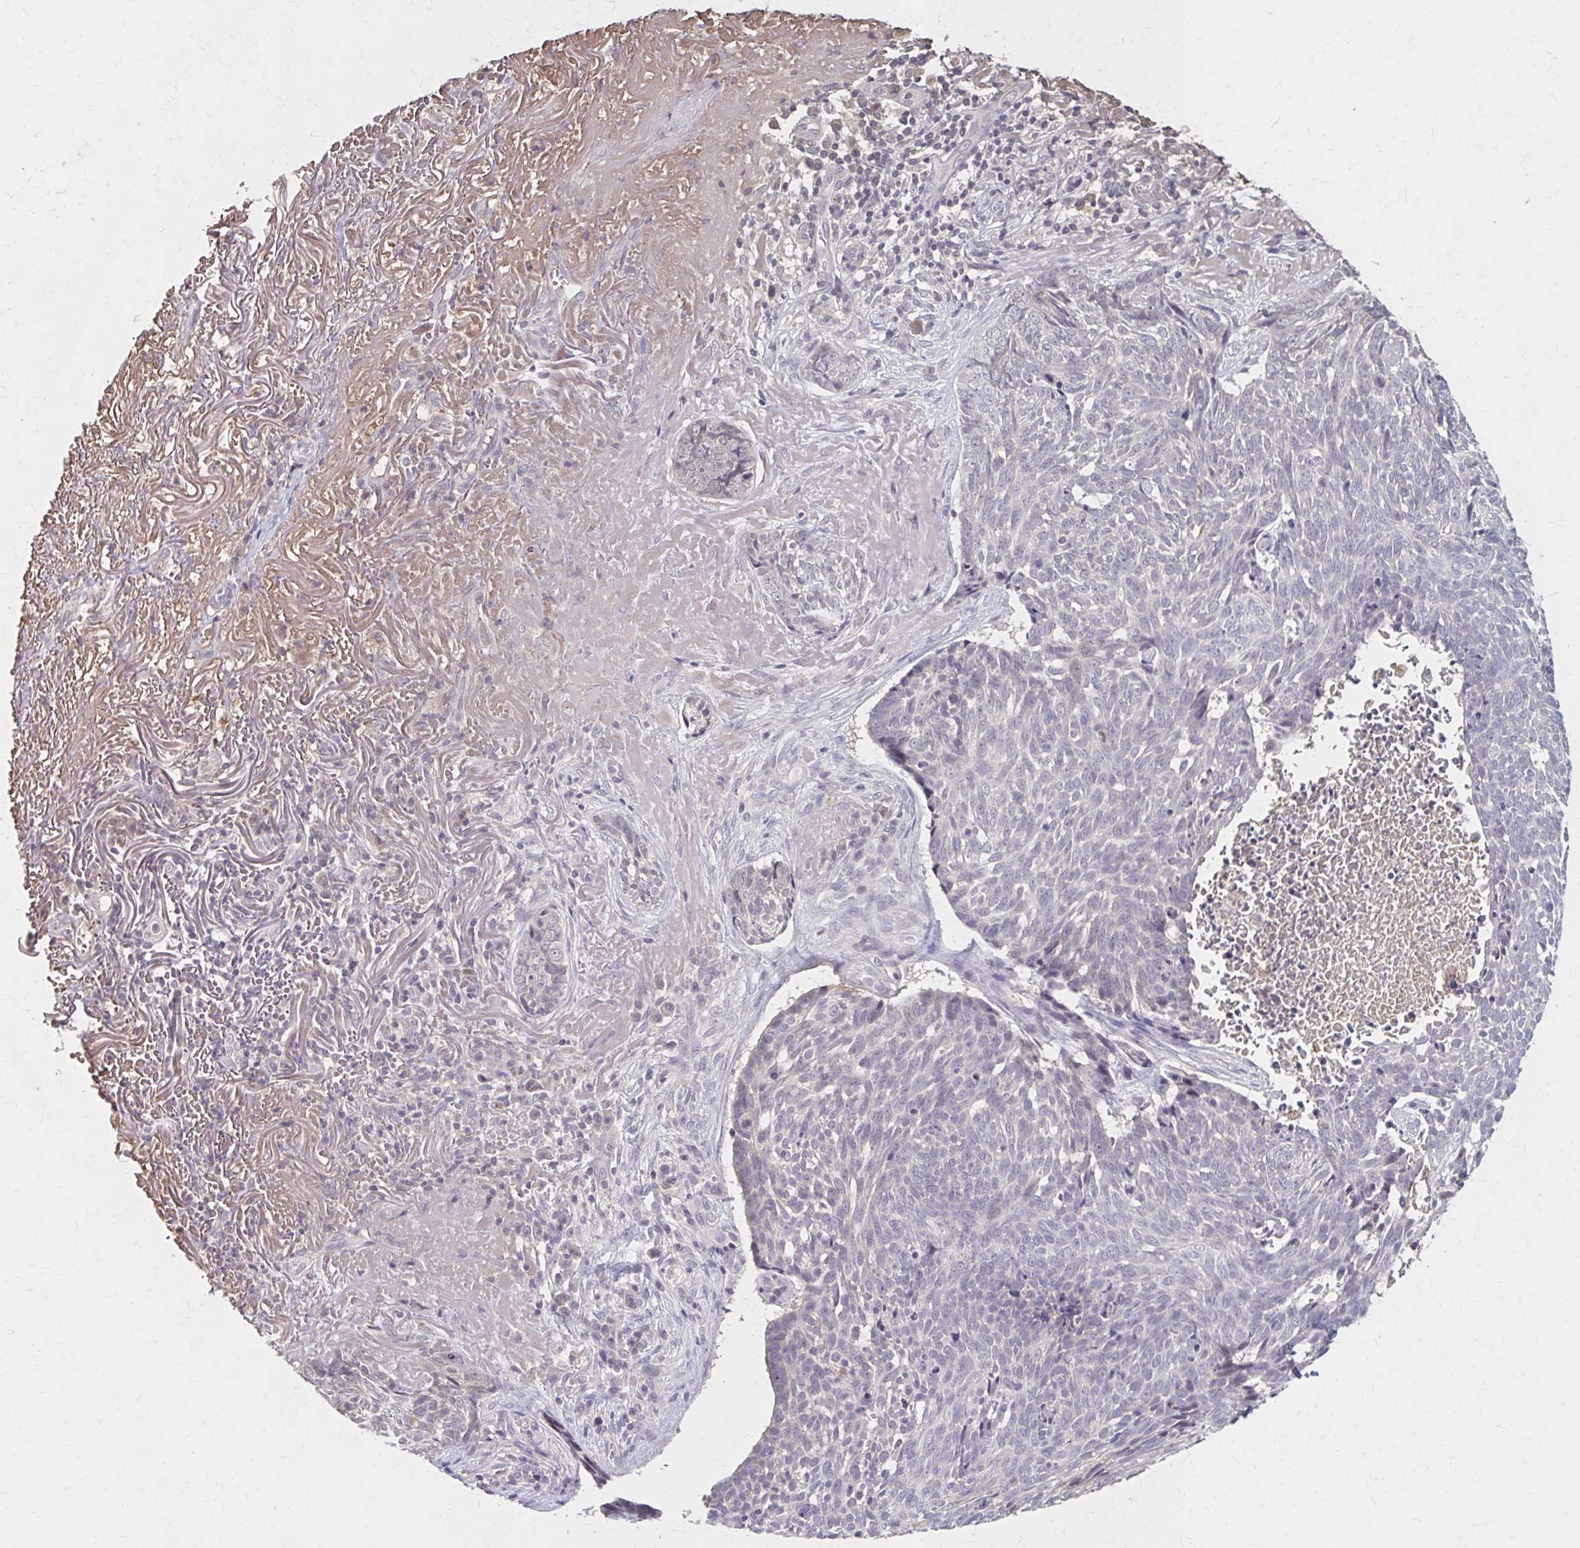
{"staining": {"intensity": "negative", "quantity": "none", "location": "none"}, "tissue": "skin cancer", "cell_type": "Tumor cells", "image_type": "cancer", "snomed": [{"axis": "morphology", "description": "Basal cell carcinoma"}, {"axis": "topography", "description": "Skin"}, {"axis": "topography", "description": "Skin of face"}], "caption": "DAB immunohistochemical staining of skin cancer (basal cell carcinoma) displays no significant positivity in tumor cells. (Immunohistochemistry, brightfield microscopy, high magnification).", "gene": "HMGCS2", "patient": {"sex": "female", "age": 95}}